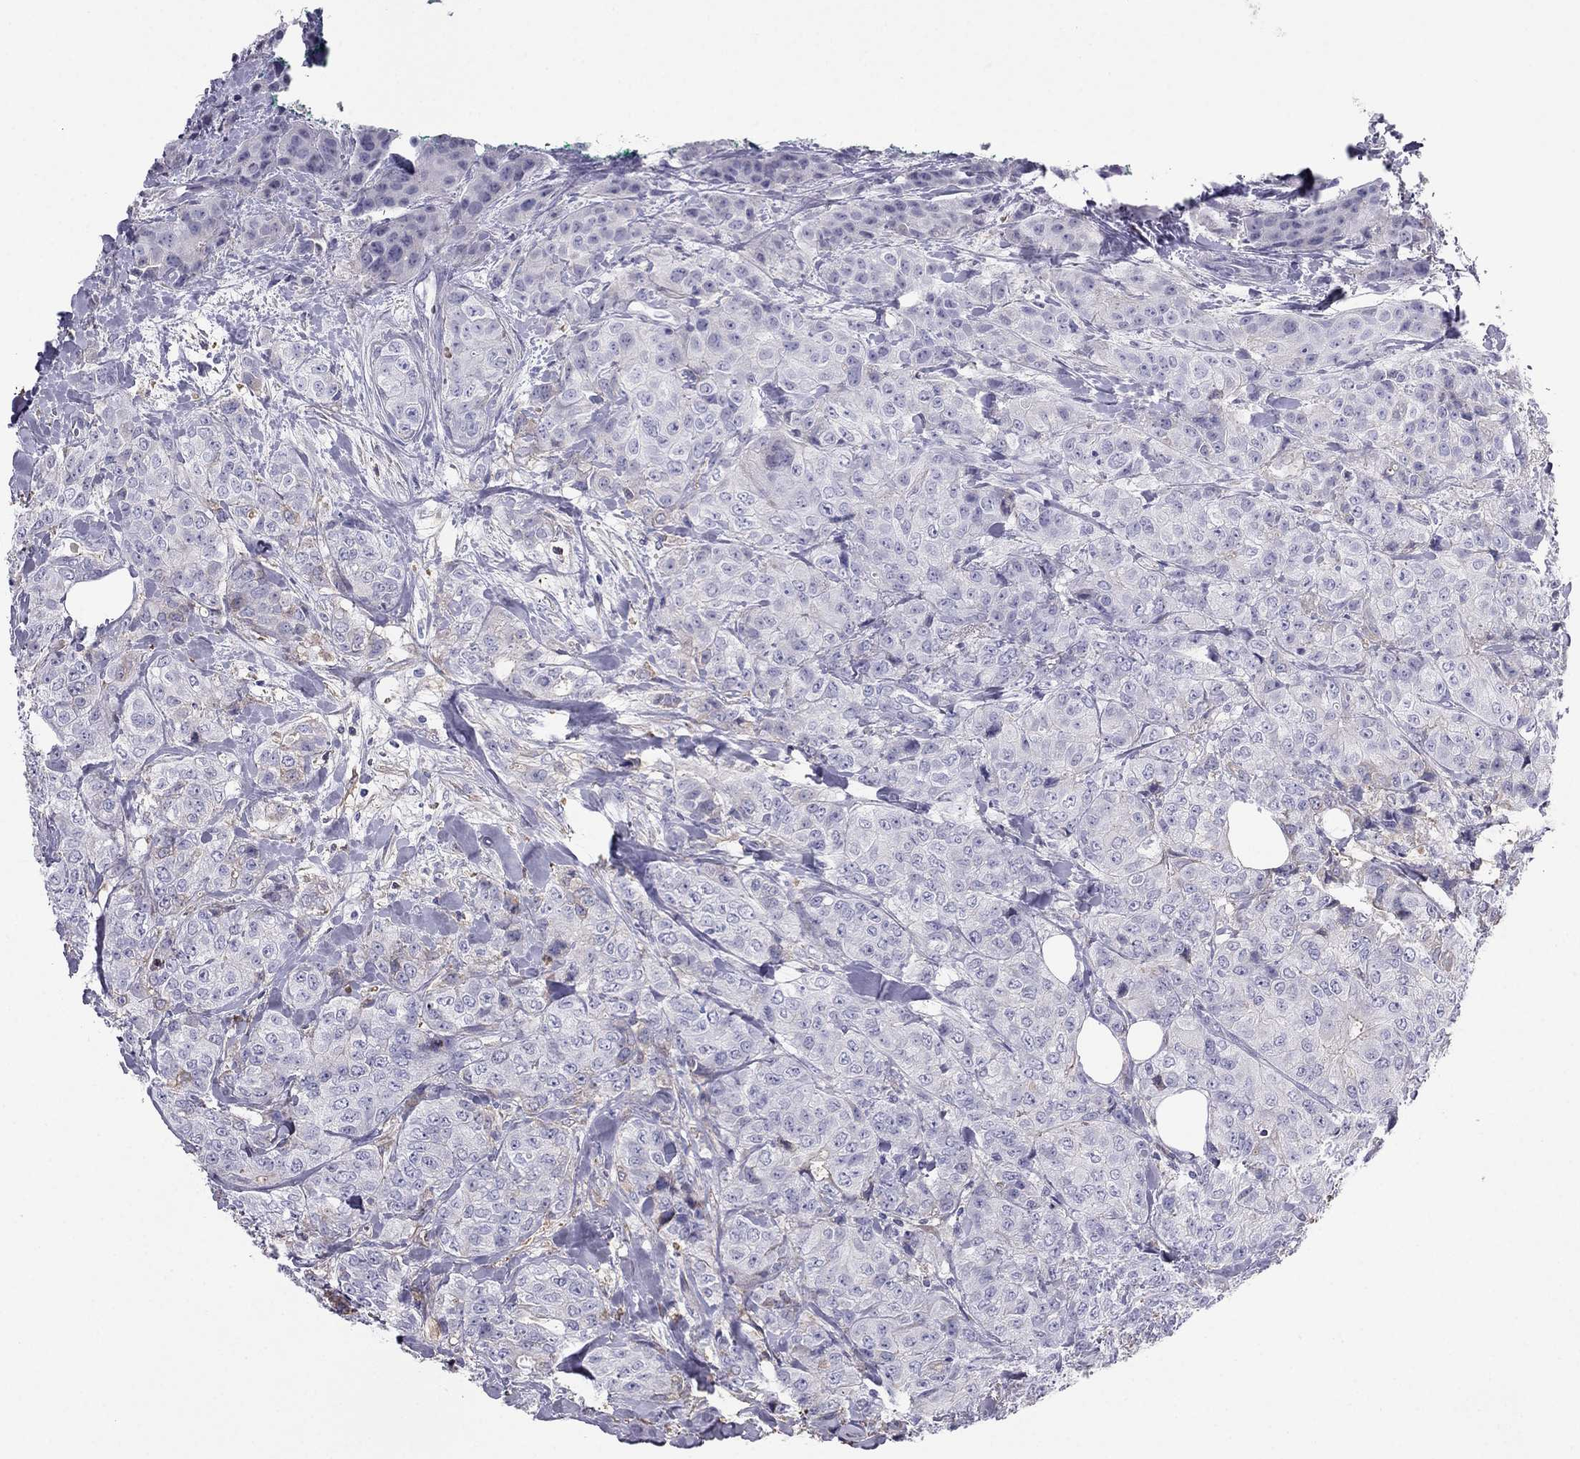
{"staining": {"intensity": "negative", "quantity": "none", "location": "none"}, "tissue": "breast cancer", "cell_type": "Tumor cells", "image_type": "cancer", "snomed": [{"axis": "morphology", "description": "Duct carcinoma"}, {"axis": "topography", "description": "Breast"}], "caption": "This is a image of immunohistochemistry staining of breast cancer (infiltrating ductal carcinoma), which shows no positivity in tumor cells.", "gene": "TBC1D21", "patient": {"sex": "female", "age": 43}}